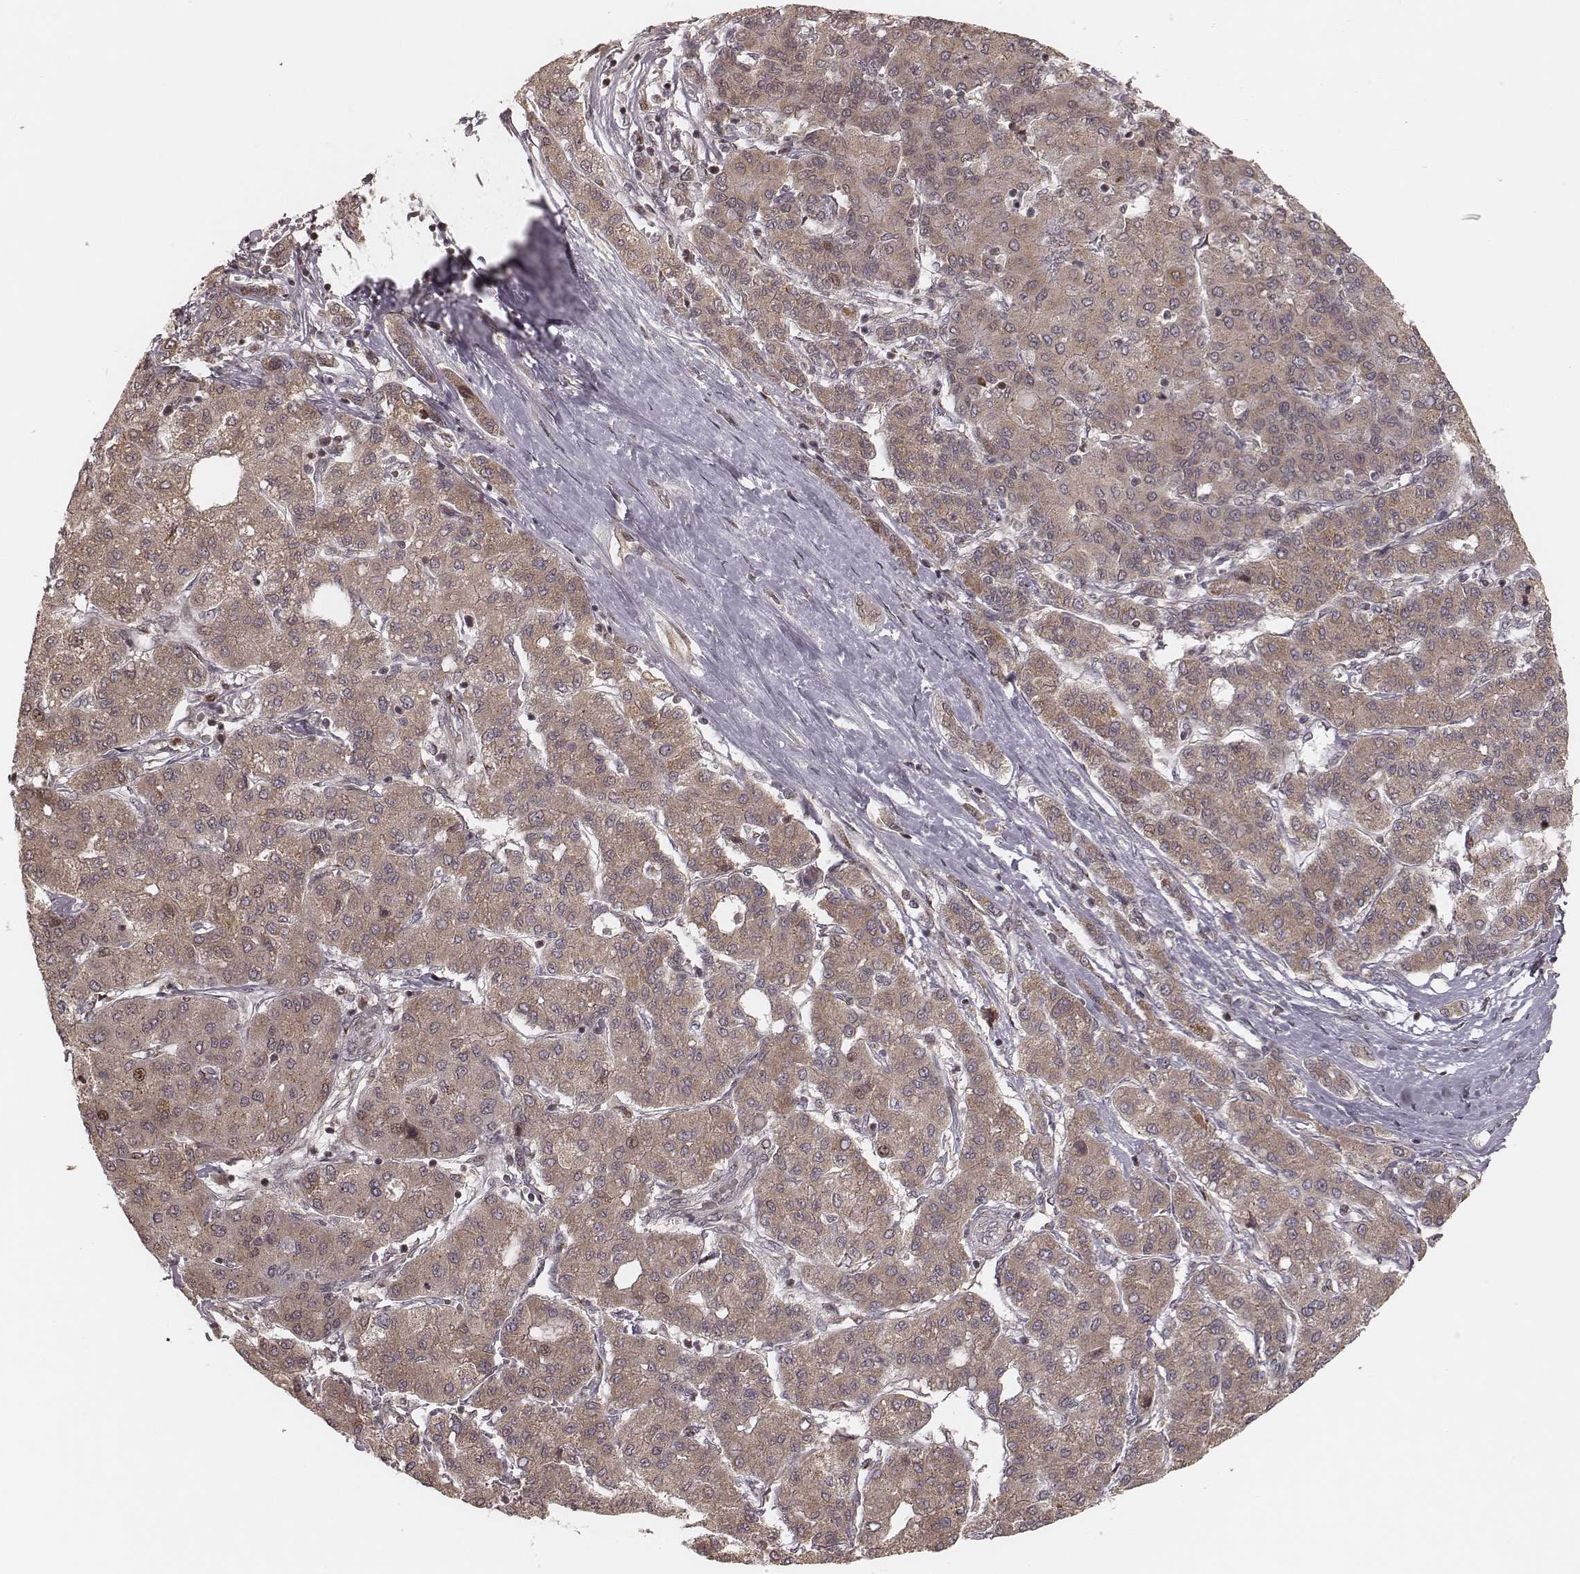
{"staining": {"intensity": "moderate", "quantity": ">75%", "location": "cytoplasmic/membranous"}, "tissue": "liver cancer", "cell_type": "Tumor cells", "image_type": "cancer", "snomed": [{"axis": "morphology", "description": "Carcinoma, Hepatocellular, NOS"}, {"axis": "topography", "description": "Liver"}], "caption": "Tumor cells demonstrate moderate cytoplasmic/membranous expression in approximately >75% of cells in liver cancer. (Brightfield microscopy of DAB IHC at high magnification).", "gene": "MYO19", "patient": {"sex": "male", "age": 65}}